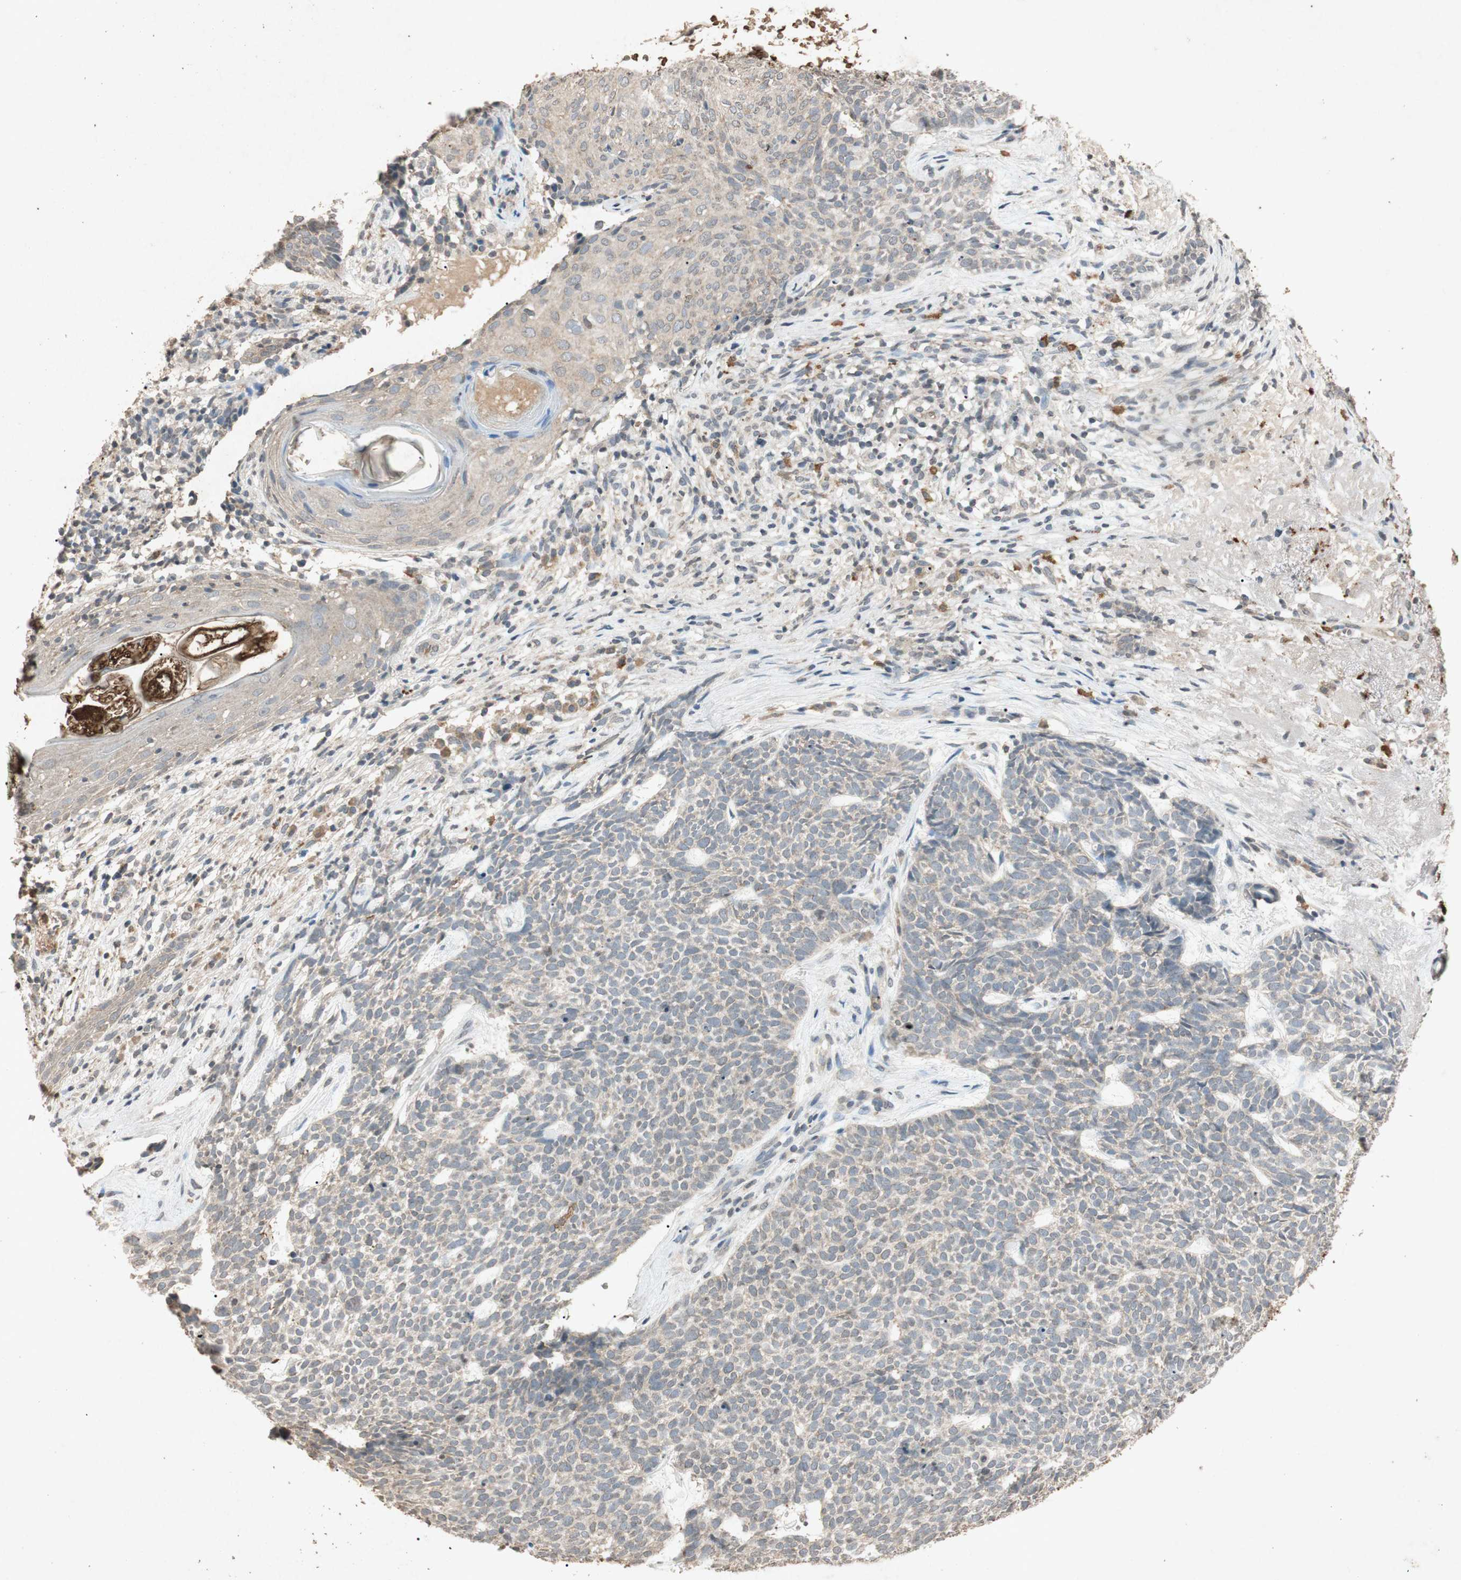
{"staining": {"intensity": "weak", "quantity": ">75%", "location": "cytoplasmic/membranous"}, "tissue": "skin cancer", "cell_type": "Tumor cells", "image_type": "cancer", "snomed": [{"axis": "morphology", "description": "Basal cell carcinoma"}, {"axis": "topography", "description": "Skin"}], "caption": "An IHC histopathology image of neoplastic tissue is shown. Protein staining in brown shows weak cytoplasmic/membranous positivity in skin cancer within tumor cells. The staining is performed using DAB brown chromogen to label protein expression. The nuclei are counter-stained blue using hematoxylin.", "gene": "MSRB1", "patient": {"sex": "female", "age": 84}}